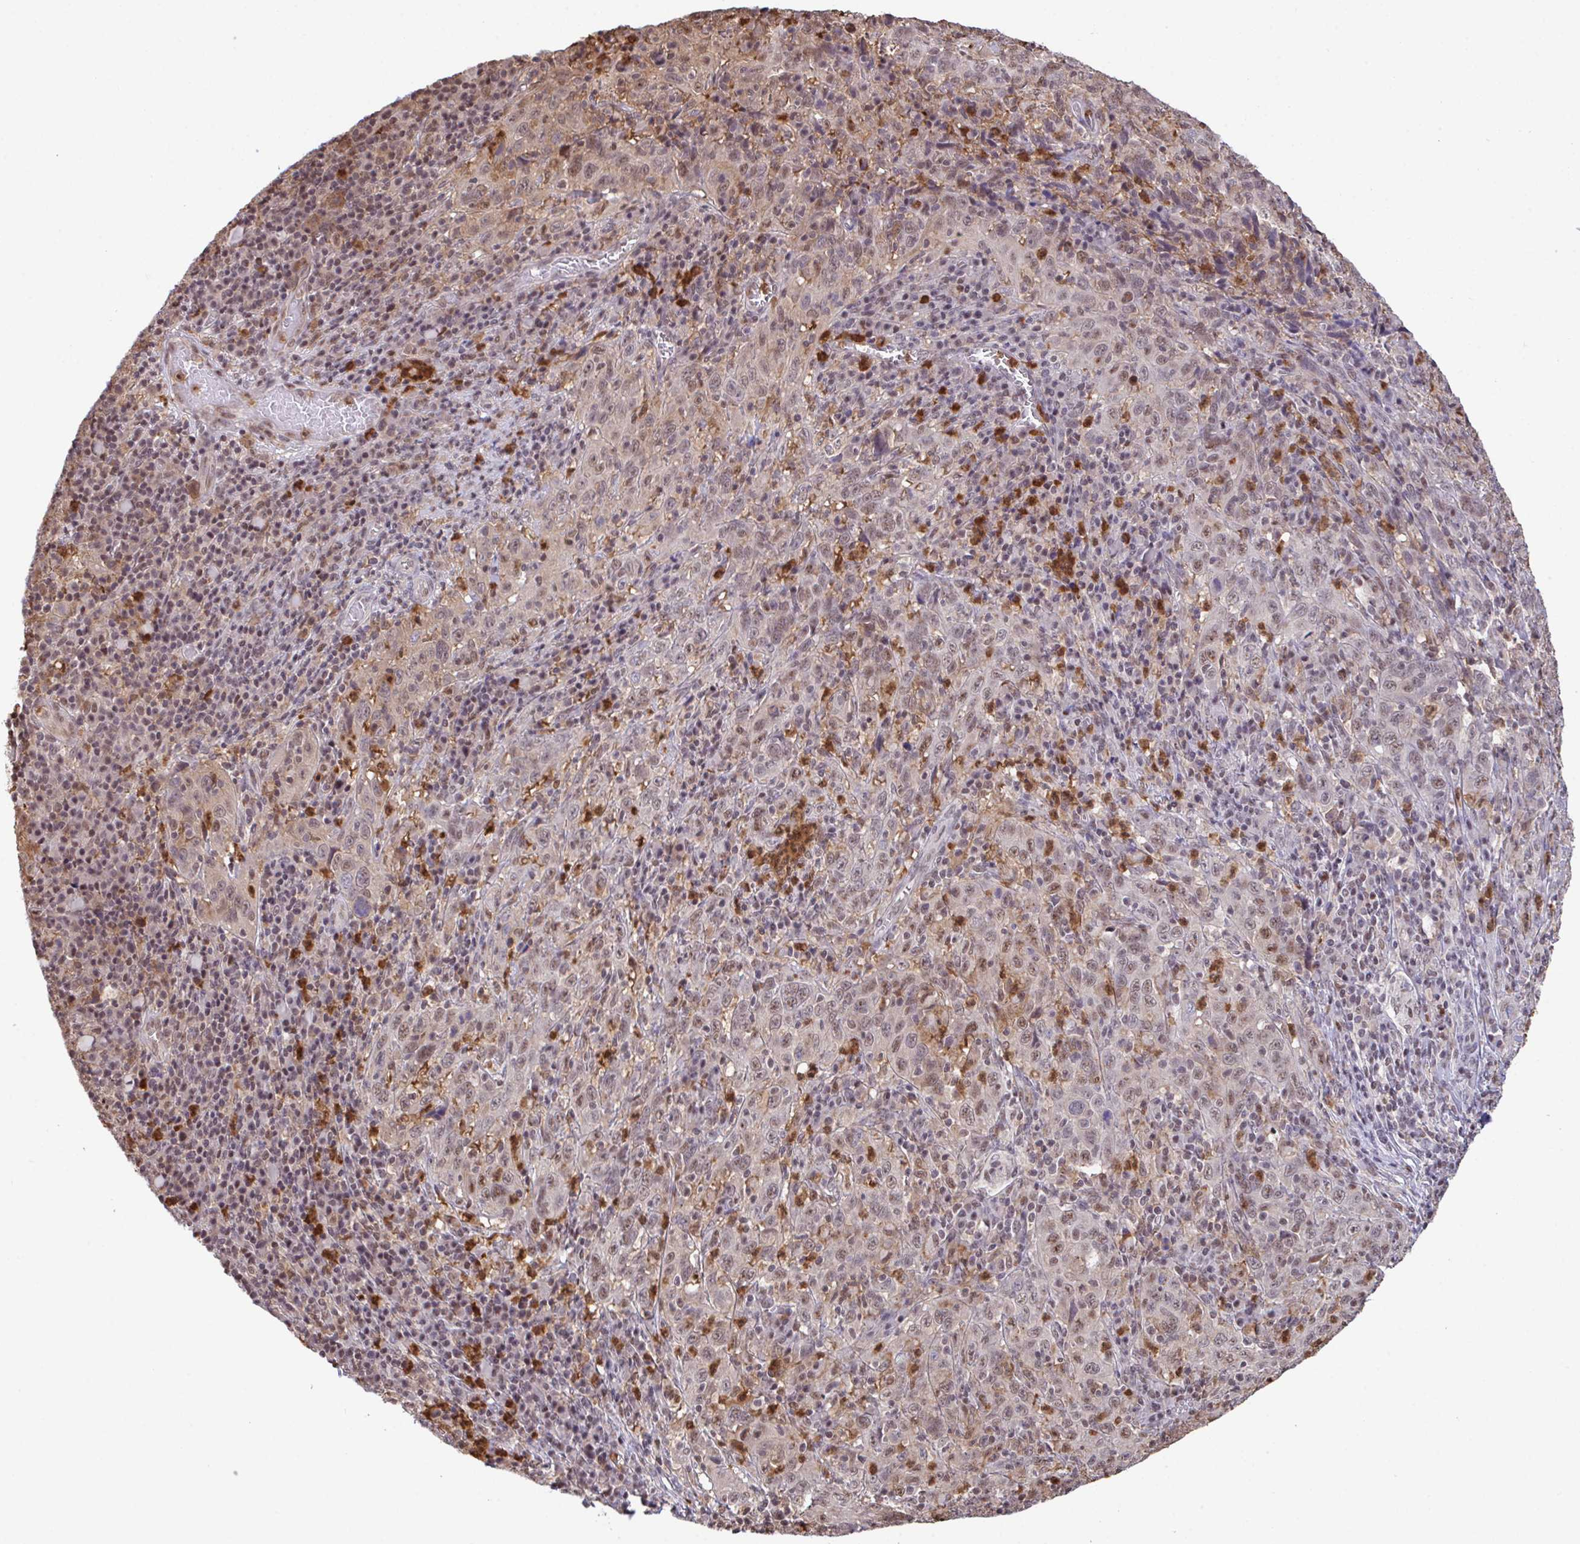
{"staining": {"intensity": "weak", "quantity": ">75%", "location": "cytoplasmic/membranous,nuclear"}, "tissue": "cervical cancer", "cell_type": "Tumor cells", "image_type": "cancer", "snomed": [{"axis": "morphology", "description": "Squamous cell carcinoma, NOS"}, {"axis": "topography", "description": "Cervix"}], "caption": "IHC (DAB (3,3'-diaminobenzidine)) staining of cervical squamous cell carcinoma shows weak cytoplasmic/membranous and nuclear protein expression in approximately >75% of tumor cells.", "gene": "OR6K3", "patient": {"sex": "female", "age": 46}}